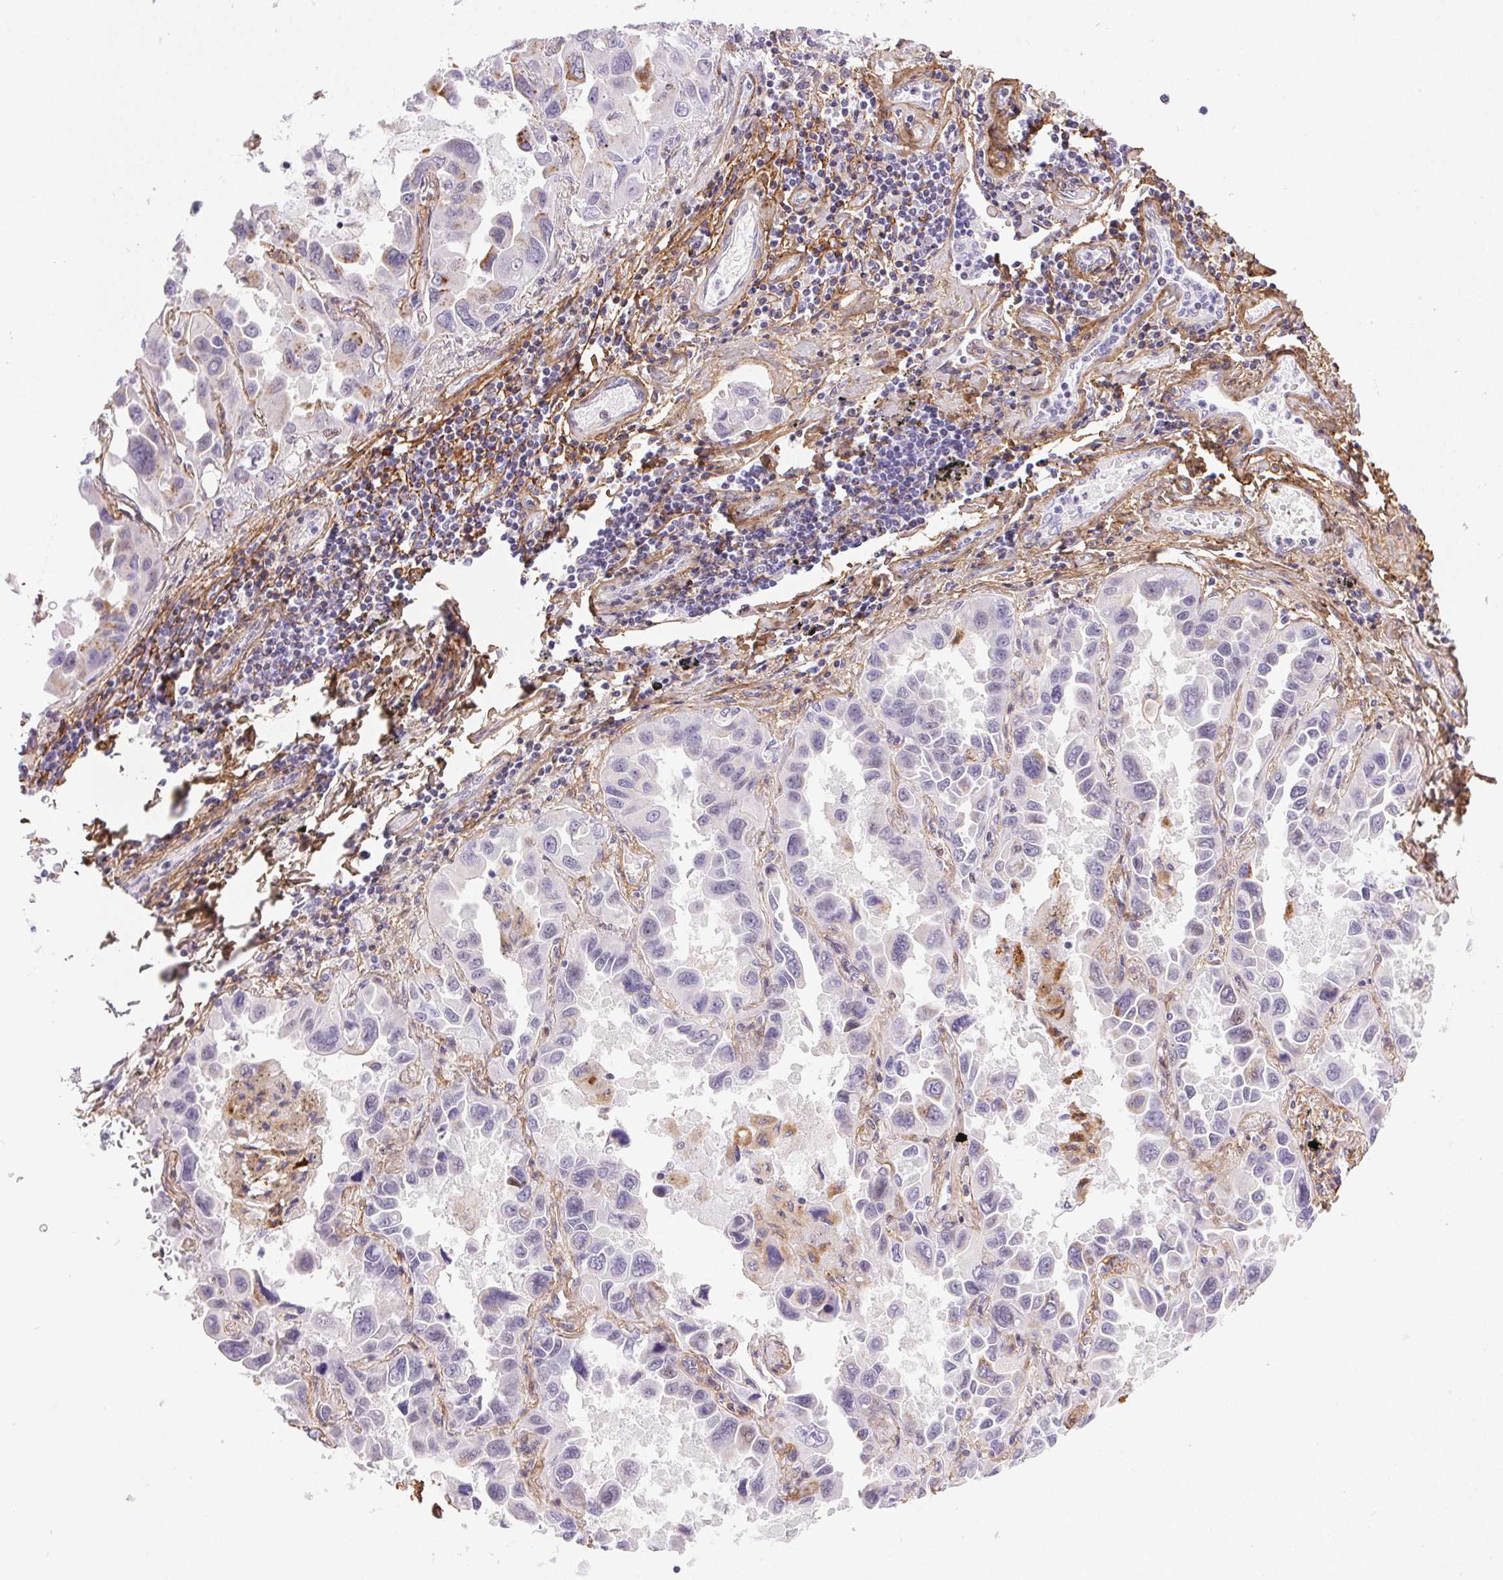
{"staining": {"intensity": "negative", "quantity": "none", "location": "none"}, "tissue": "lung cancer", "cell_type": "Tumor cells", "image_type": "cancer", "snomed": [{"axis": "morphology", "description": "Adenocarcinoma, NOS"}, {"axis": "topography", "description": "Lung"}], "caption": "Photomicrograph shows no significant protein expression in tumor cells of adenocarcinoma (lung).", "gene": "PDZD2", "patient": {"sex": "male", "age": 64}}